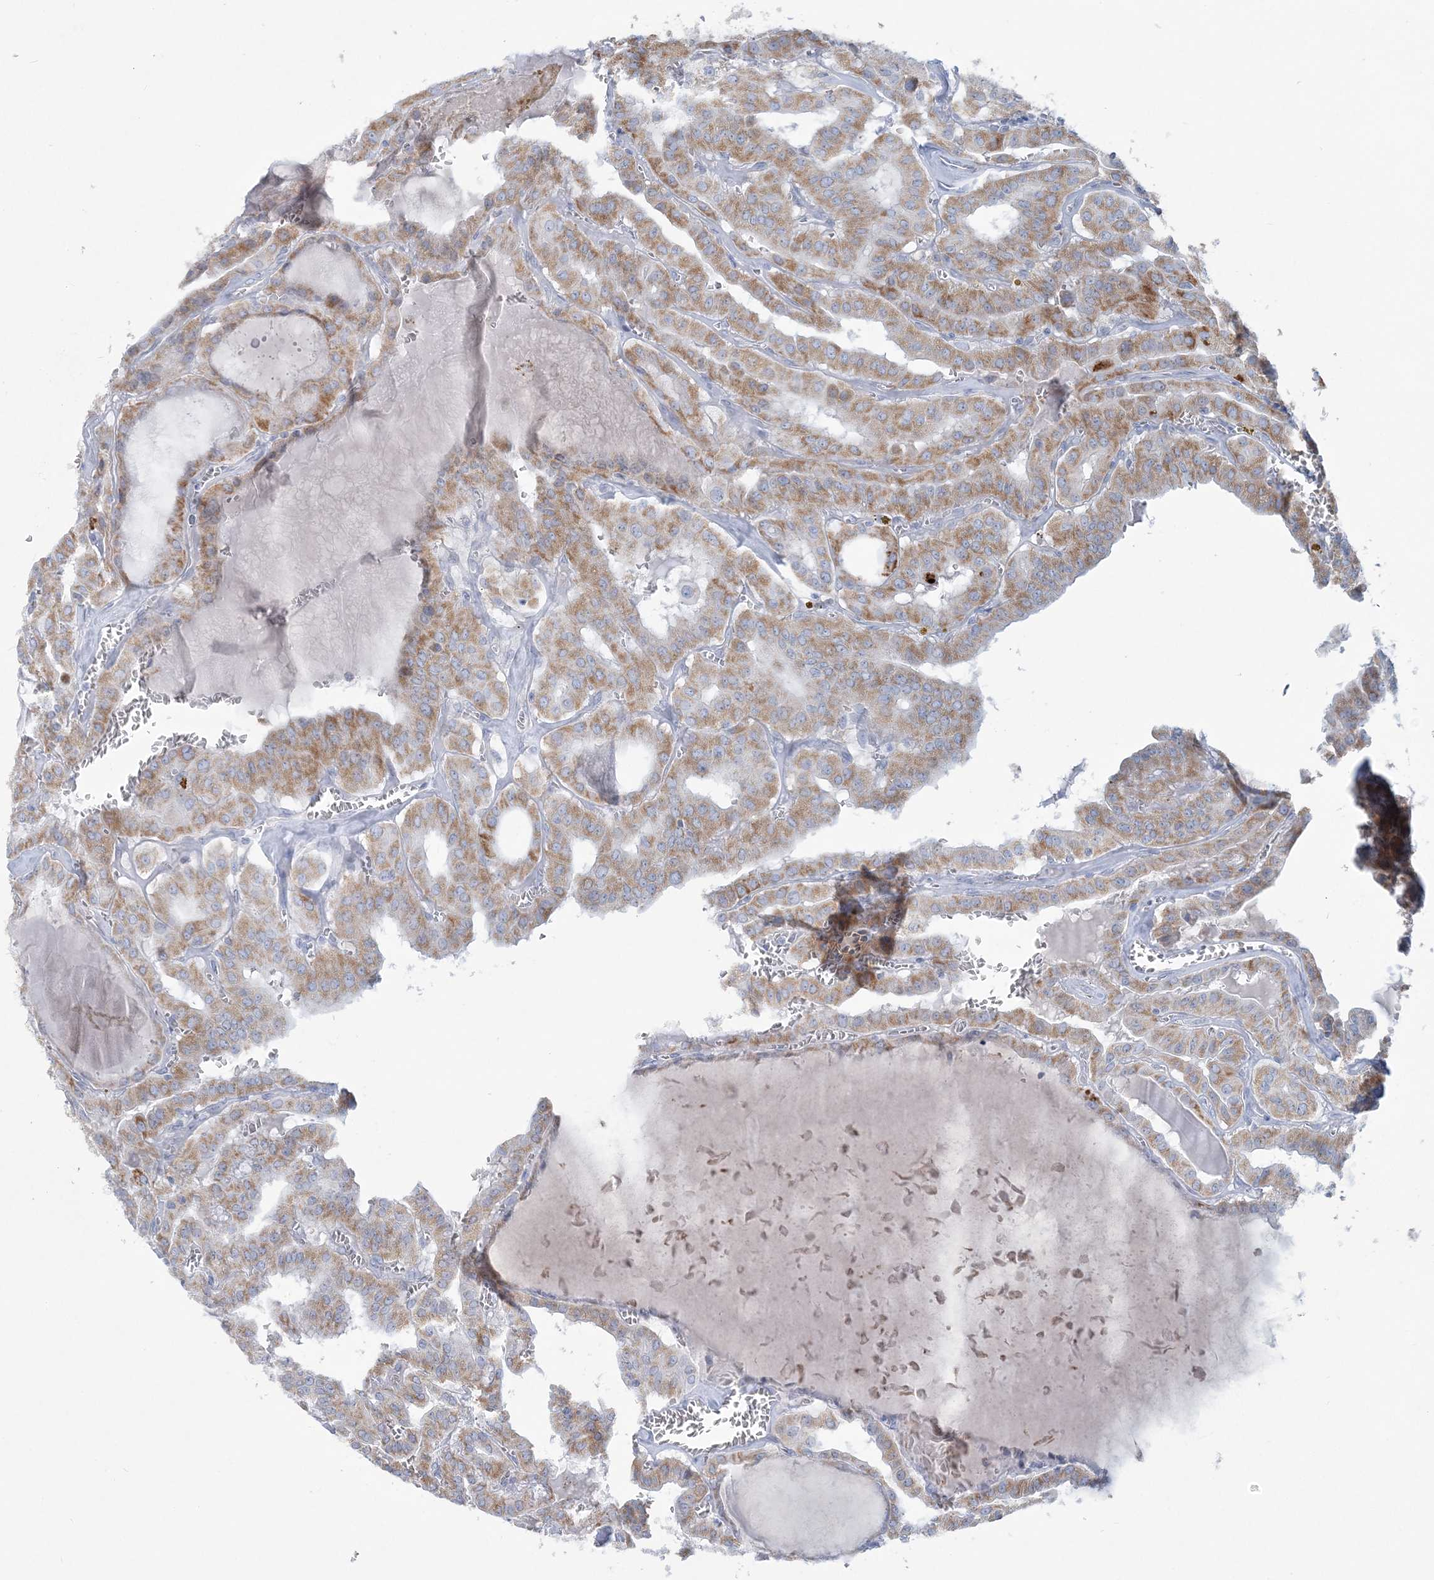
{"staining": {"intensity": "moderate", "quantity": ">75%", "location": "cytoplasmic/membranous"}, "tissue": "thyroid cancer", "cell_type": "Tumor cells", "image_type": "cancer", "snomed": [{"axis": "morphology", "description": "Papillary adenocarcinoma, NOS"}, {"axis": "topography", "description": "Thyroid gland"}], "caption": "The histopathology image reveals a brown stain indicating the presence of a protein in the cytoplasmic/membranous of tumor cells in thyroid cancer. (brown staining indicates protein expression, while blue staining denotes nuclei).", "gene": "TBC1D7", "patient": {"sex": "male", "age": 52}}